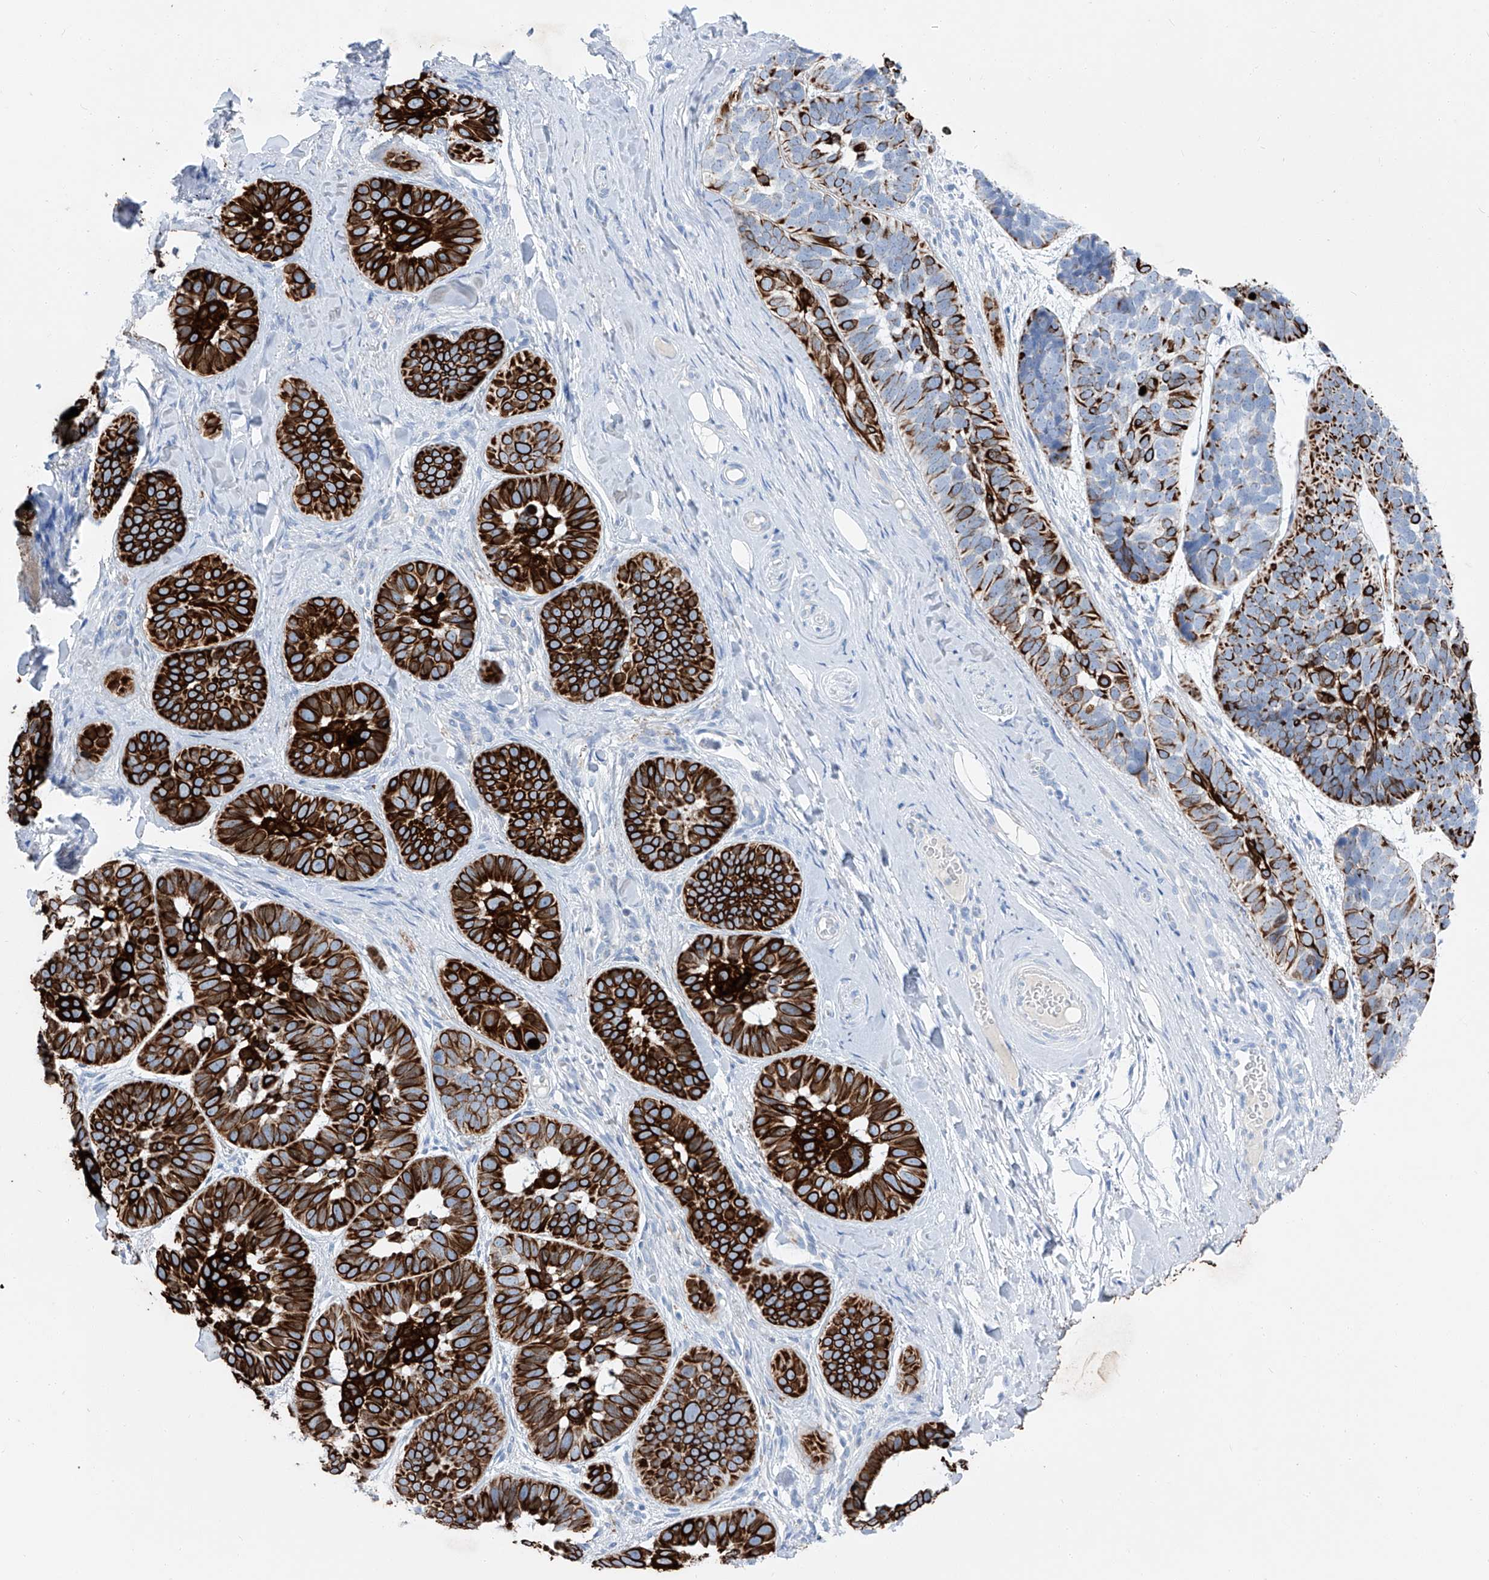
{"staining": {"intensity": "strong", "quantity": ">75%", "location": "cytoplasmic/membranous"}, "tissue": "skin cancer", "cell_type": "Tumor cells", "image_type": "cancer", "snomed": [{"axis": "morphology", "description": "Basal cell carcinoma"}, {"axis": "topography", "description": "Skin"}], "caption": "An image showing strong cytoplasmic/membranous staining in about >75% of tumor cells in basal cell carcinoma (skin), as visualized by brown immunohistochemical staining.", "gene": "FRS3", "patient": {"sex": "male", "age": 62}}